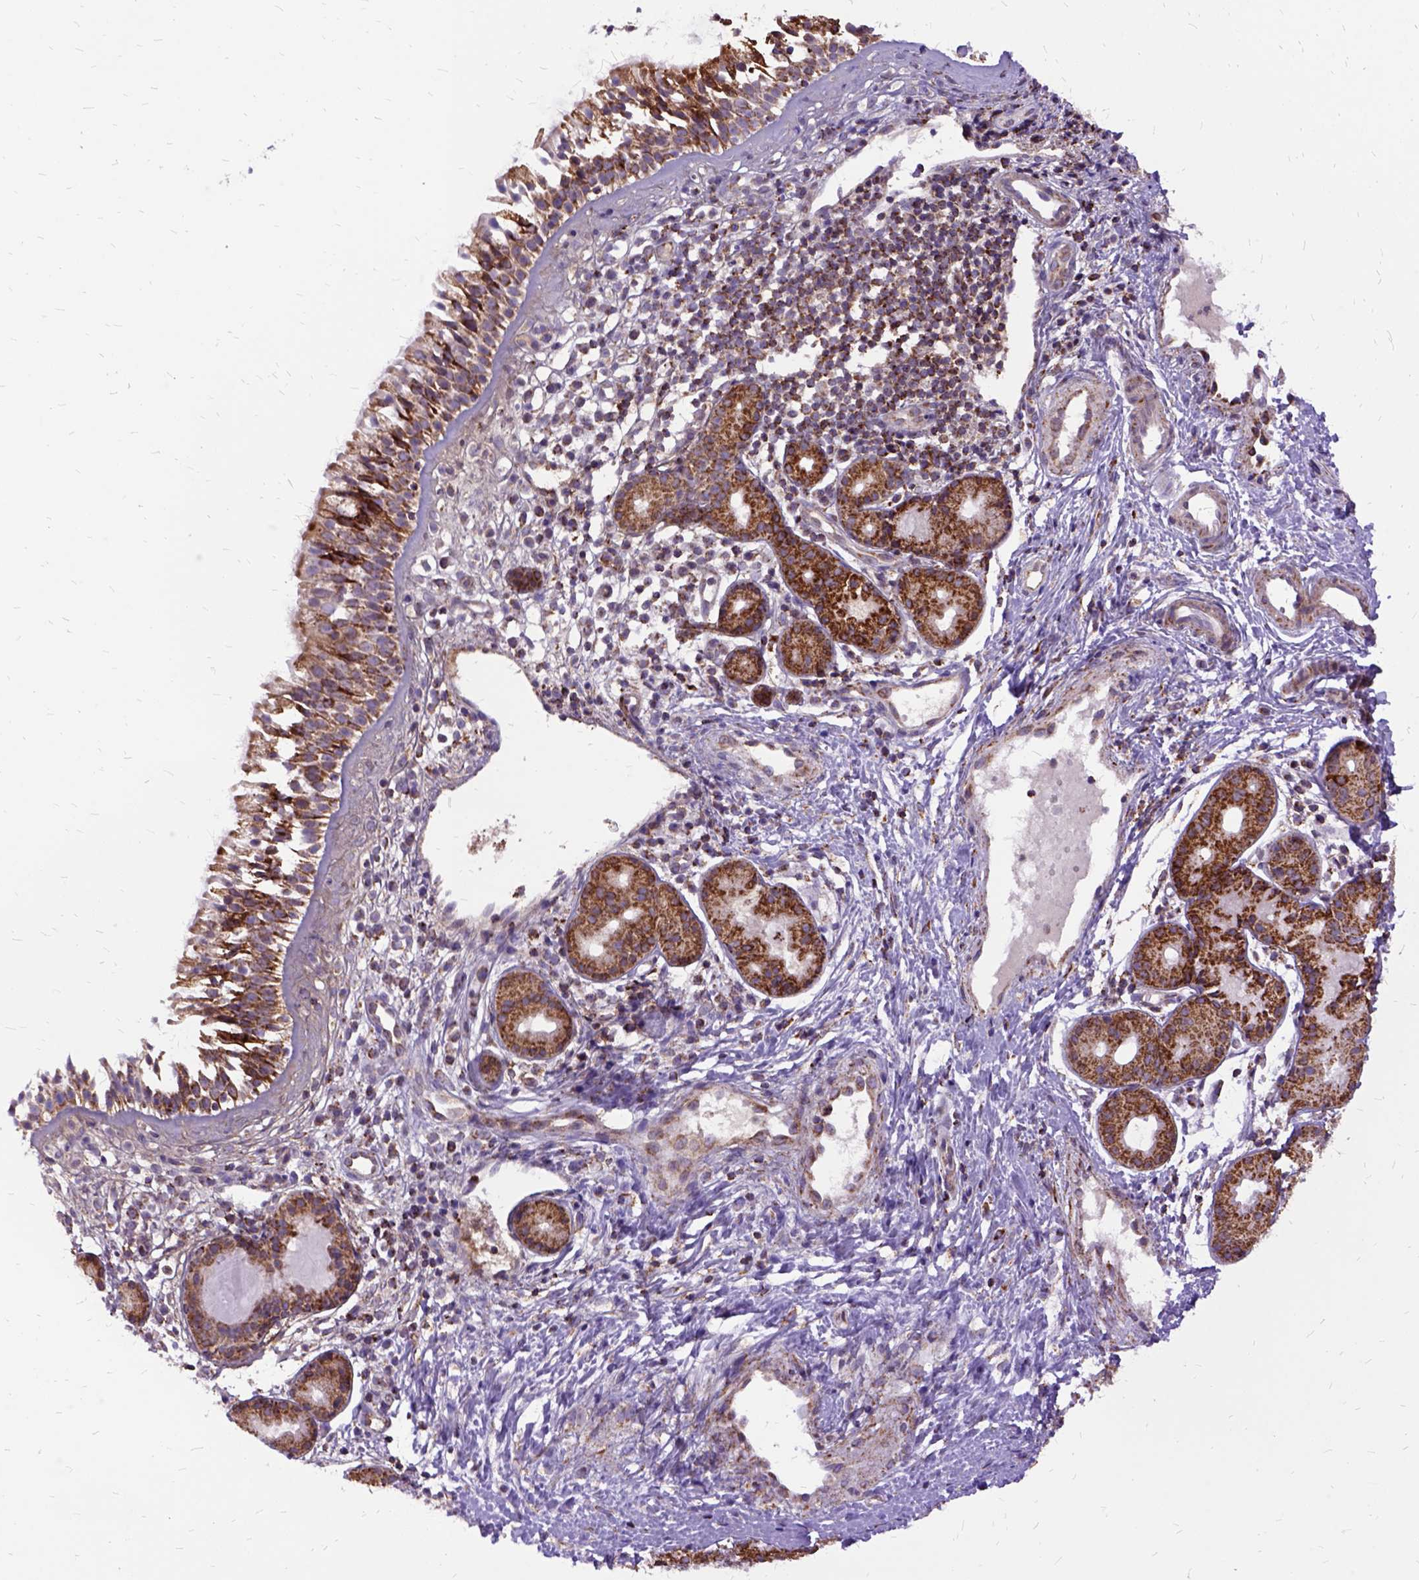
{"staining": {"intensity": "strong", "quantity": ">75%", "location": "cytoplasmic/membranous"}, "tissue": "nasopharynx", "cell_type": "Respiratory epithelial cells", "image_type": "normal", "snomed": [{"axis": "morphology", "description": "Normal tissue, NOS"}, {"axis": "topography", "description": "Nasopharynx"}], "caption": "Human nasopharynx stained with a brown dye exhibits strong cytoplasmic/membranous positive expression in about >75% of respiratory epithelial cells.", "gene": "OXCT1", "patient": {"sex": "male", "age": 58}}